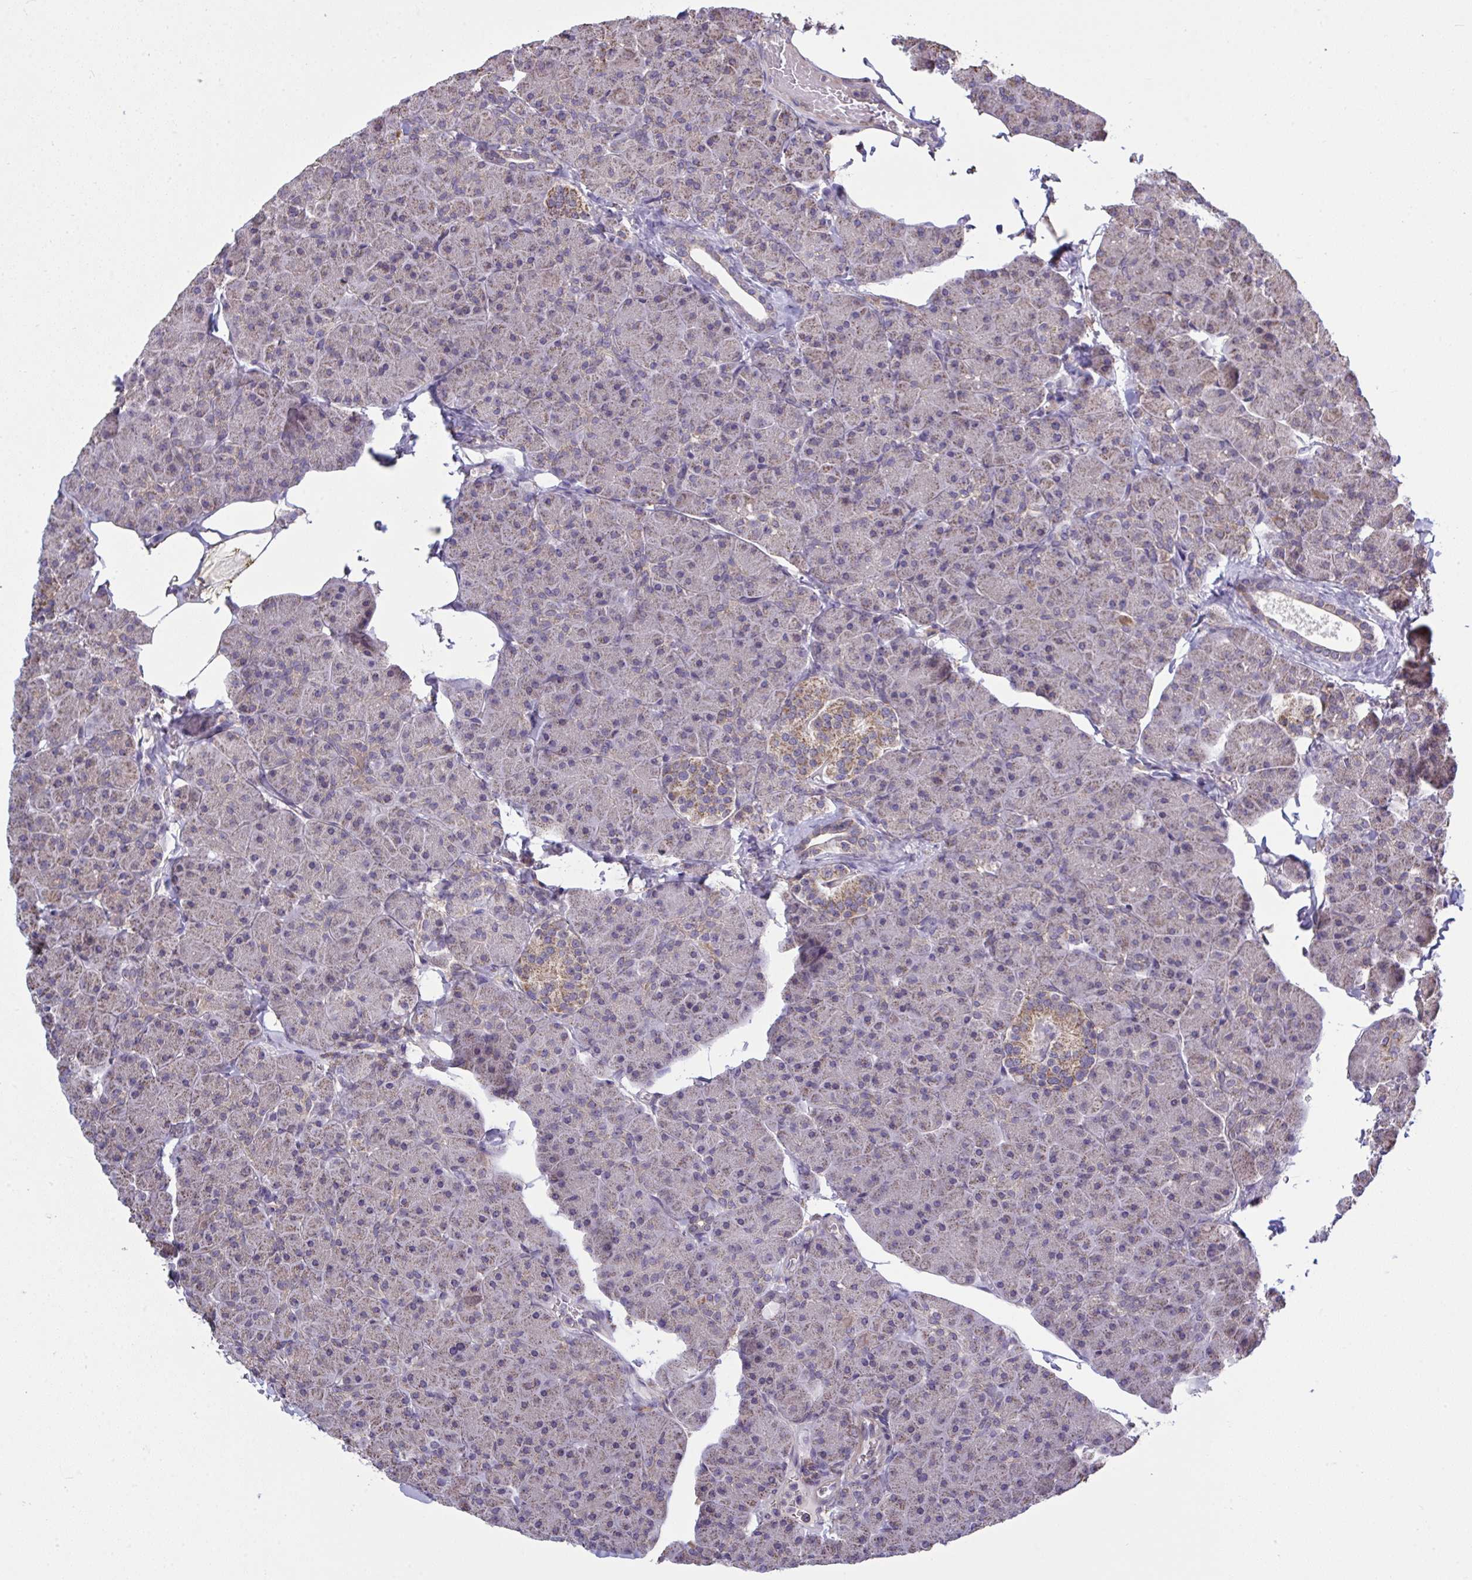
{"staining": {"intensity": "weak", "quantity": "<25%", "location": "cytoplasmic/membranous"}, "tissue": "pancreas", "cell_type": "Exocrine glandular cells", "image_type": "normal", "snomed": [{"axis": "morphology", "description": "Normal tissue, NOS"}, {"axis": "topography", "description": "Pancreas"}], "caption": "Immunohistochemistry histopathology image of unremarkable pancreas stained for a protein (brown), which shows no positivity in exocrine glandular cells.", "gene": "PPM1H", "patient": {"sex": "male", "age": 35}}